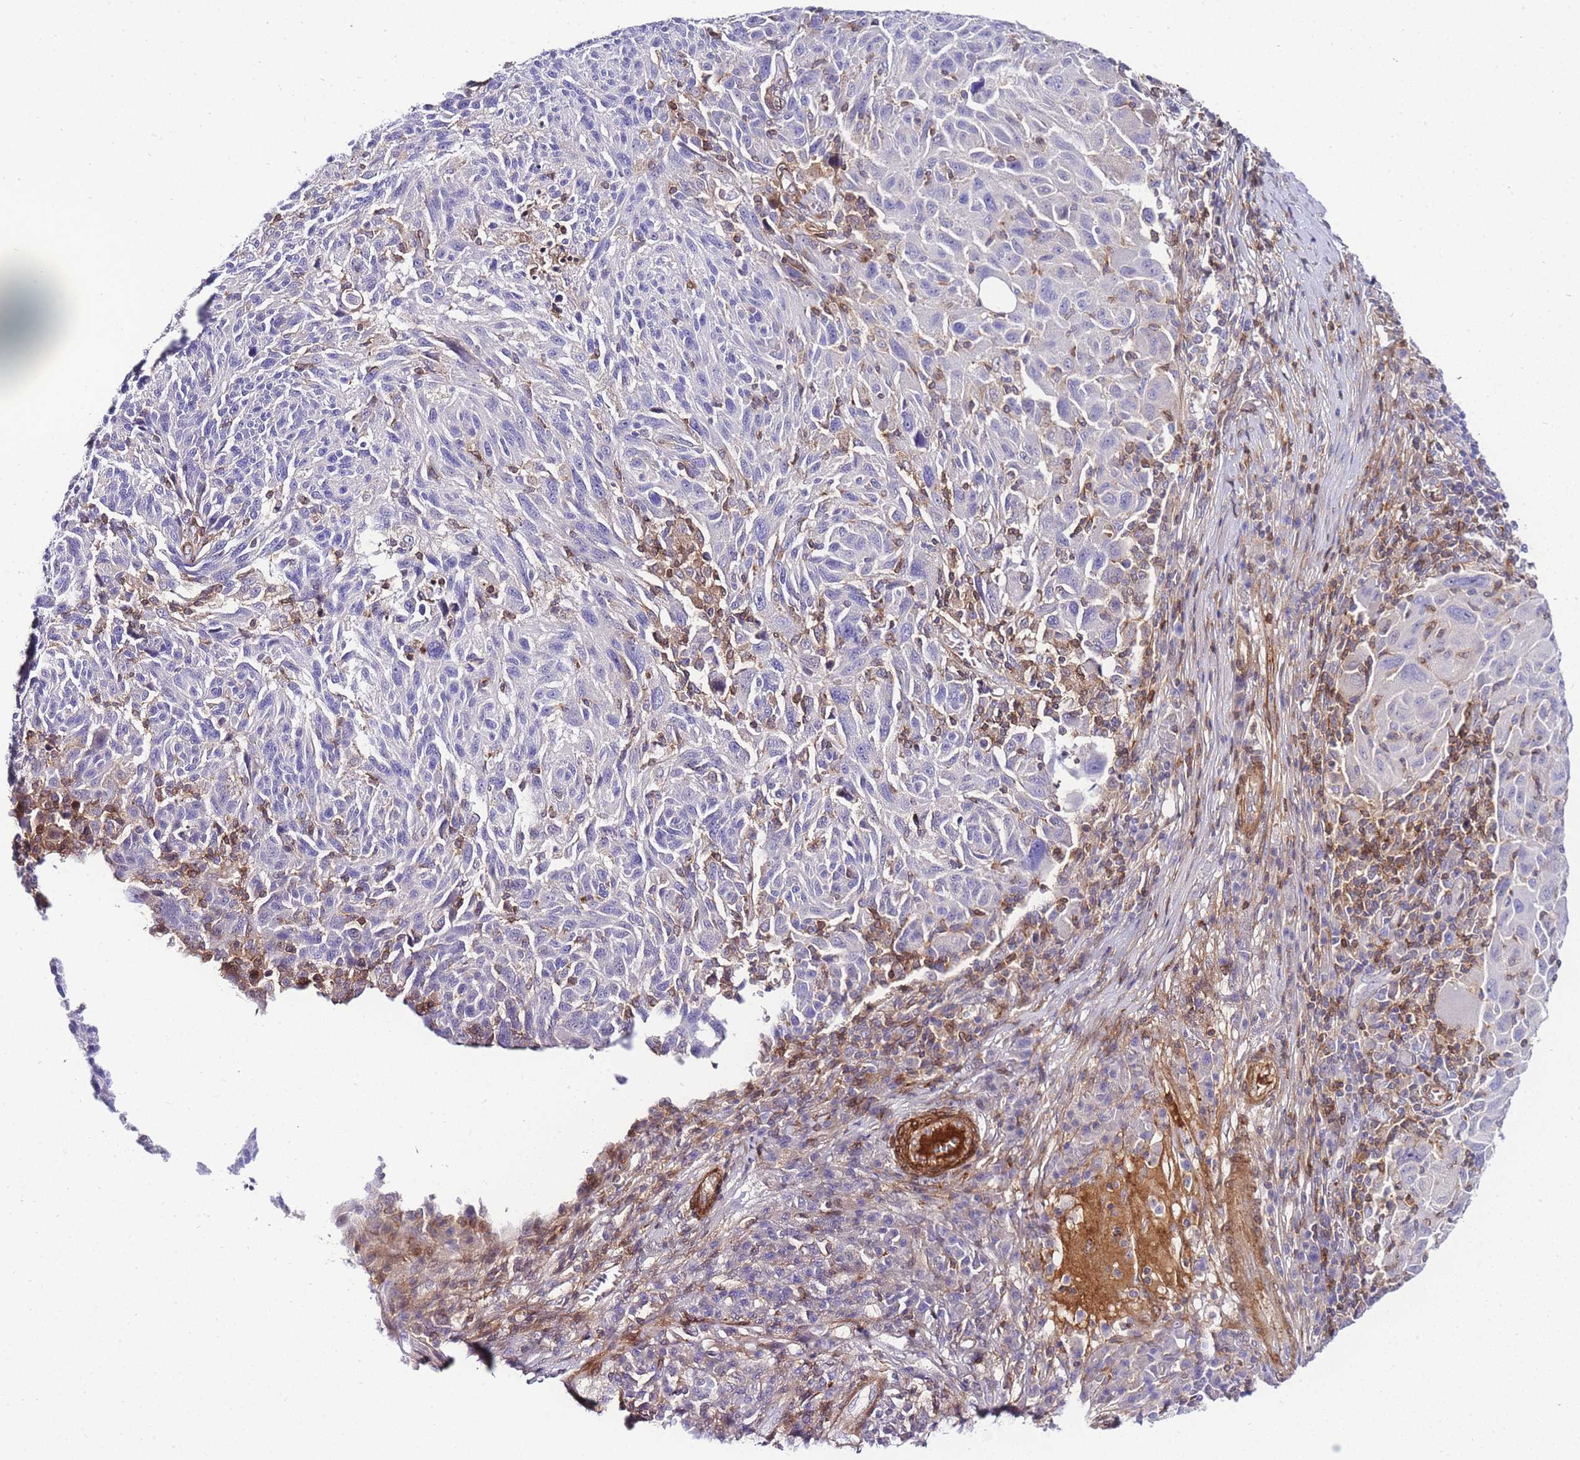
{"staining": {"intensity": "negative", "quantity": "none", "location": "none"}, "tissue": "melanoma", "cell_type": "Tumor cells", "image_type": "cancer", "snomed": [{"axis": "morphology", "description": "Malignant melanoma, NOS"}, {"axis": "topography", "description": "Skin"}], "caption": "Immunohistochemistry of human malignant melanoma shows no staining in tumor cells.", "gene": "FBN3", "patient": {"sex": "male", "age": 53}}